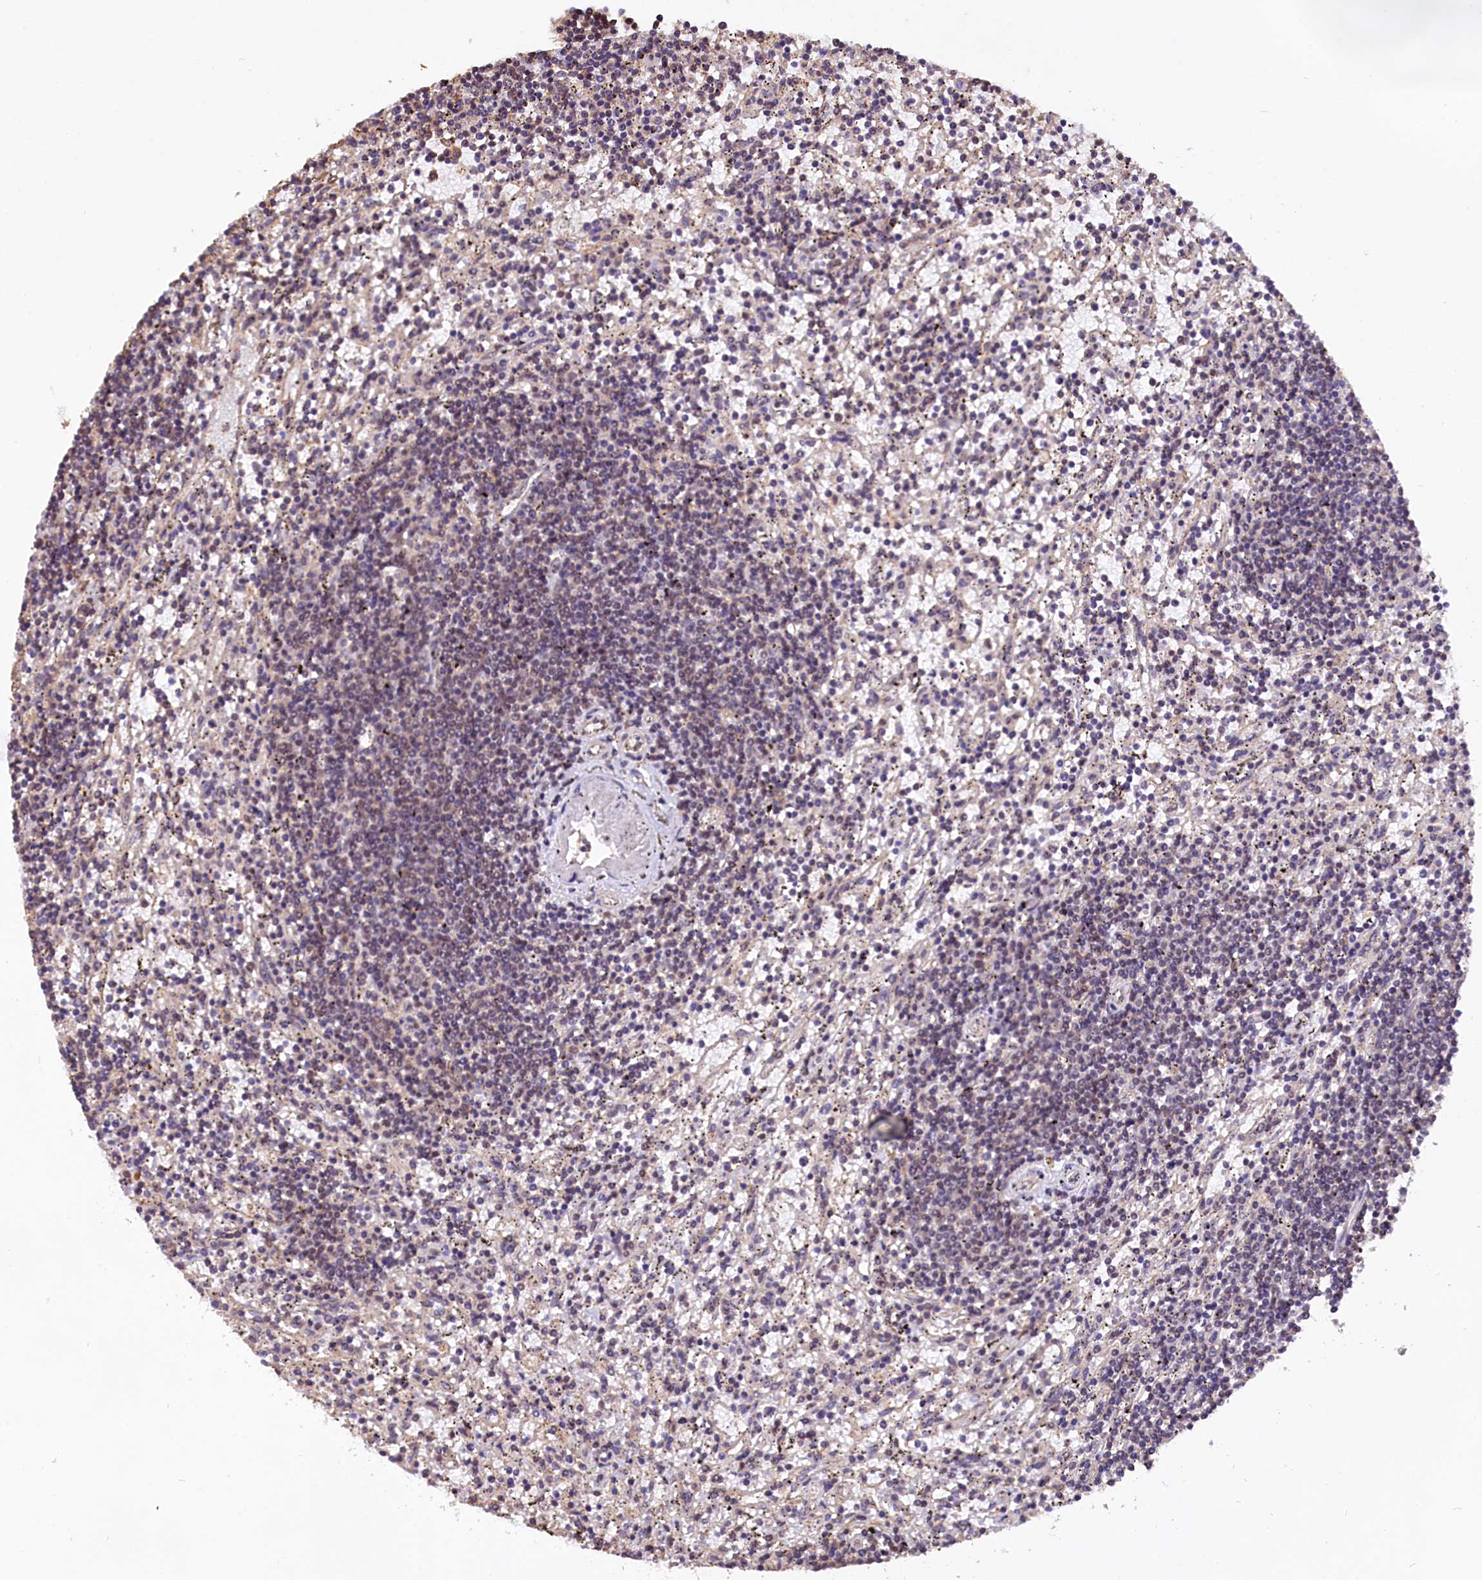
{"staining": {"intensity": "negative", "quantity": "none", "location": "none"}, "tissue": "lymphoma", "cell_type": "Tumor cells", "image_type": "cancer", "snomed": [{"axis": "morphology", "description": "Malignant lymphoma, non-Hodgkin's type, Low grade"}, {"axis": "topography", "description": "Spleen"}], "caption": "This is an IHC micrograph of malignant lymphoma, non-Hodgkin's type (low-grade). There is no positivity in tumor cells.", "gene": "ZC3H4", "patient": {"sex": "male", "age": 76}}